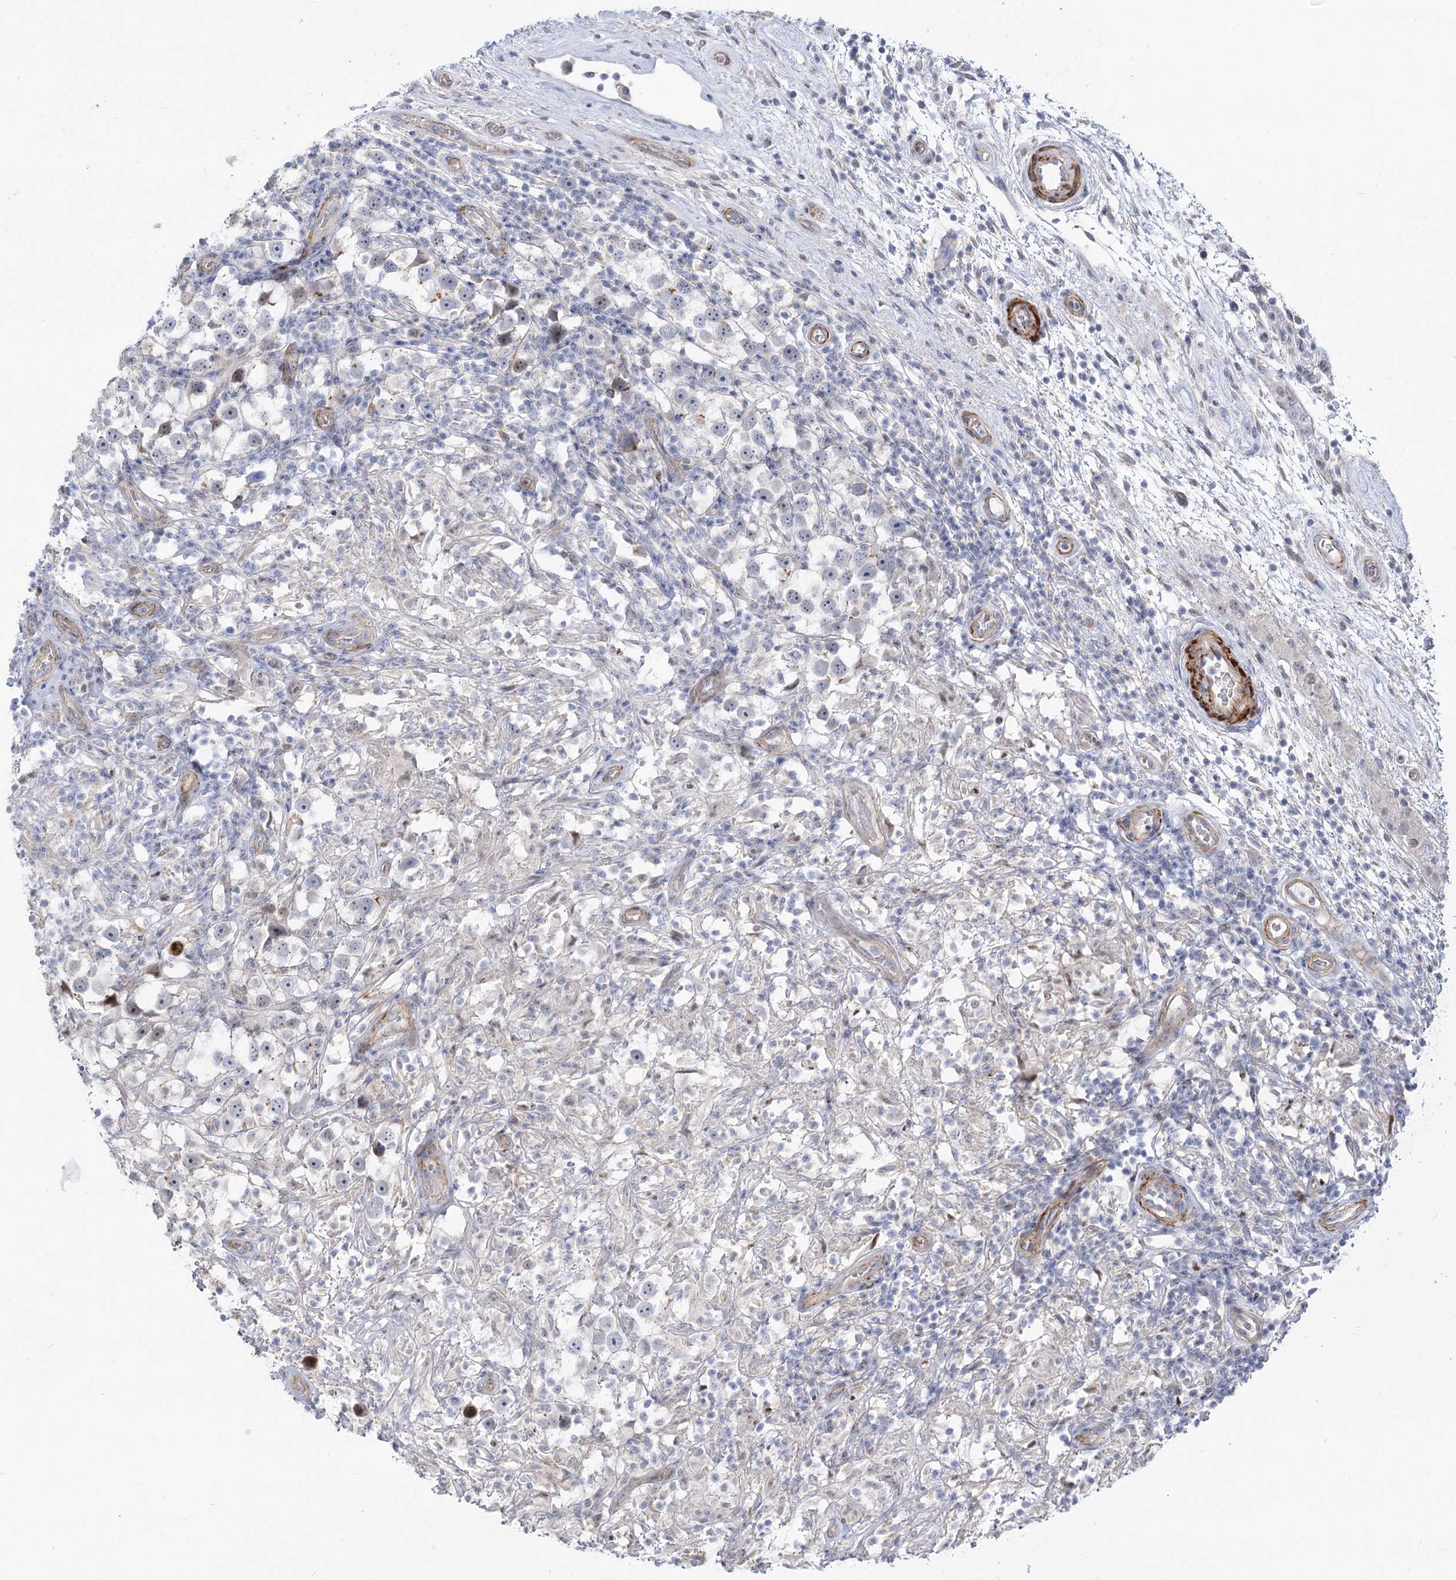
{"staining": {"intensity": "negative", "quantity": "none", "location": "none"}, "tissue": "testis cancer", "cell_type": "Tumor cells", "image_type": "cancer", "snomed": [{"axis": "morphology", "description": "Seminoma, NOS"}, {"axis": "topography", "description": "Testis"}], "caption": "This is a image of IHC staining of seminoma (testis), which shows no expression in tumor cells. The staining is performed using DAB brown chromogen with nuclei counter-stained in using hematoxylin.", "gene": "ARSI", "patient": {"sex": "male", "age": 49}}